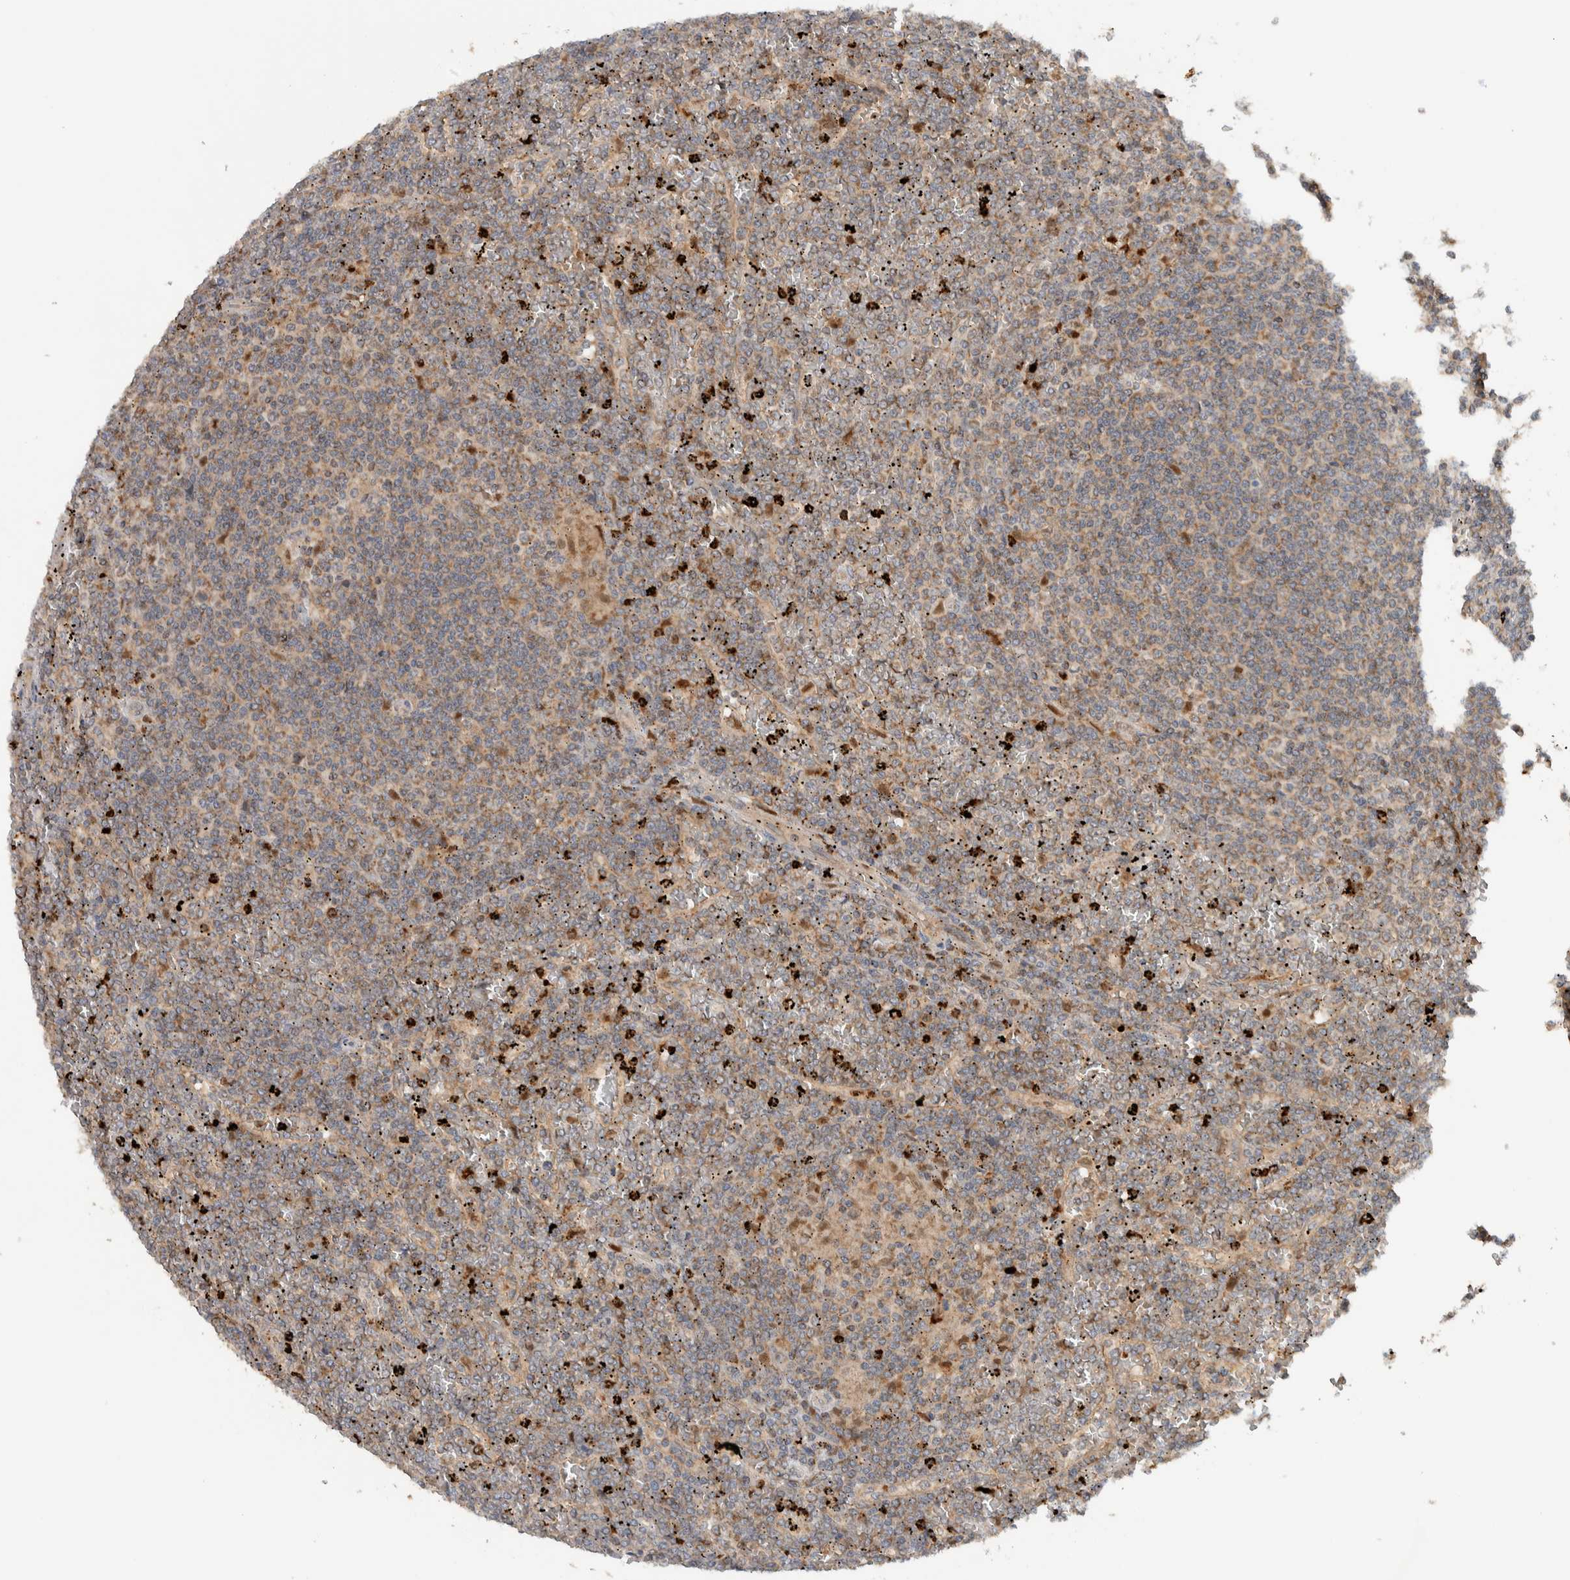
{"staining": {"intensity": "weak", "quantity": "25%-75%", "location": "cytoplasmic/membranous"}, "tissue": "lymphoma", "cell_type": "Tumor cells", "image_type": "cancer", "snomed": [{"axis": "morphology", "description": "Malignant lymphoma, non-Hodgkin's type, Low grade"}, {"axis": "topography", "description": "Spleen"}], "caption": "This micrograph reveals low-grade malignant lymphoma, non-Hodgkin's type stained with immunohistochemistry to label a protein in brown. The cytoplasmic/membranous of tumor cells show weak positivity for the protein. Nuclei are counter-stained blue.", "gene": "VPS53", "patient": {"sex": "female", "age": 19}}